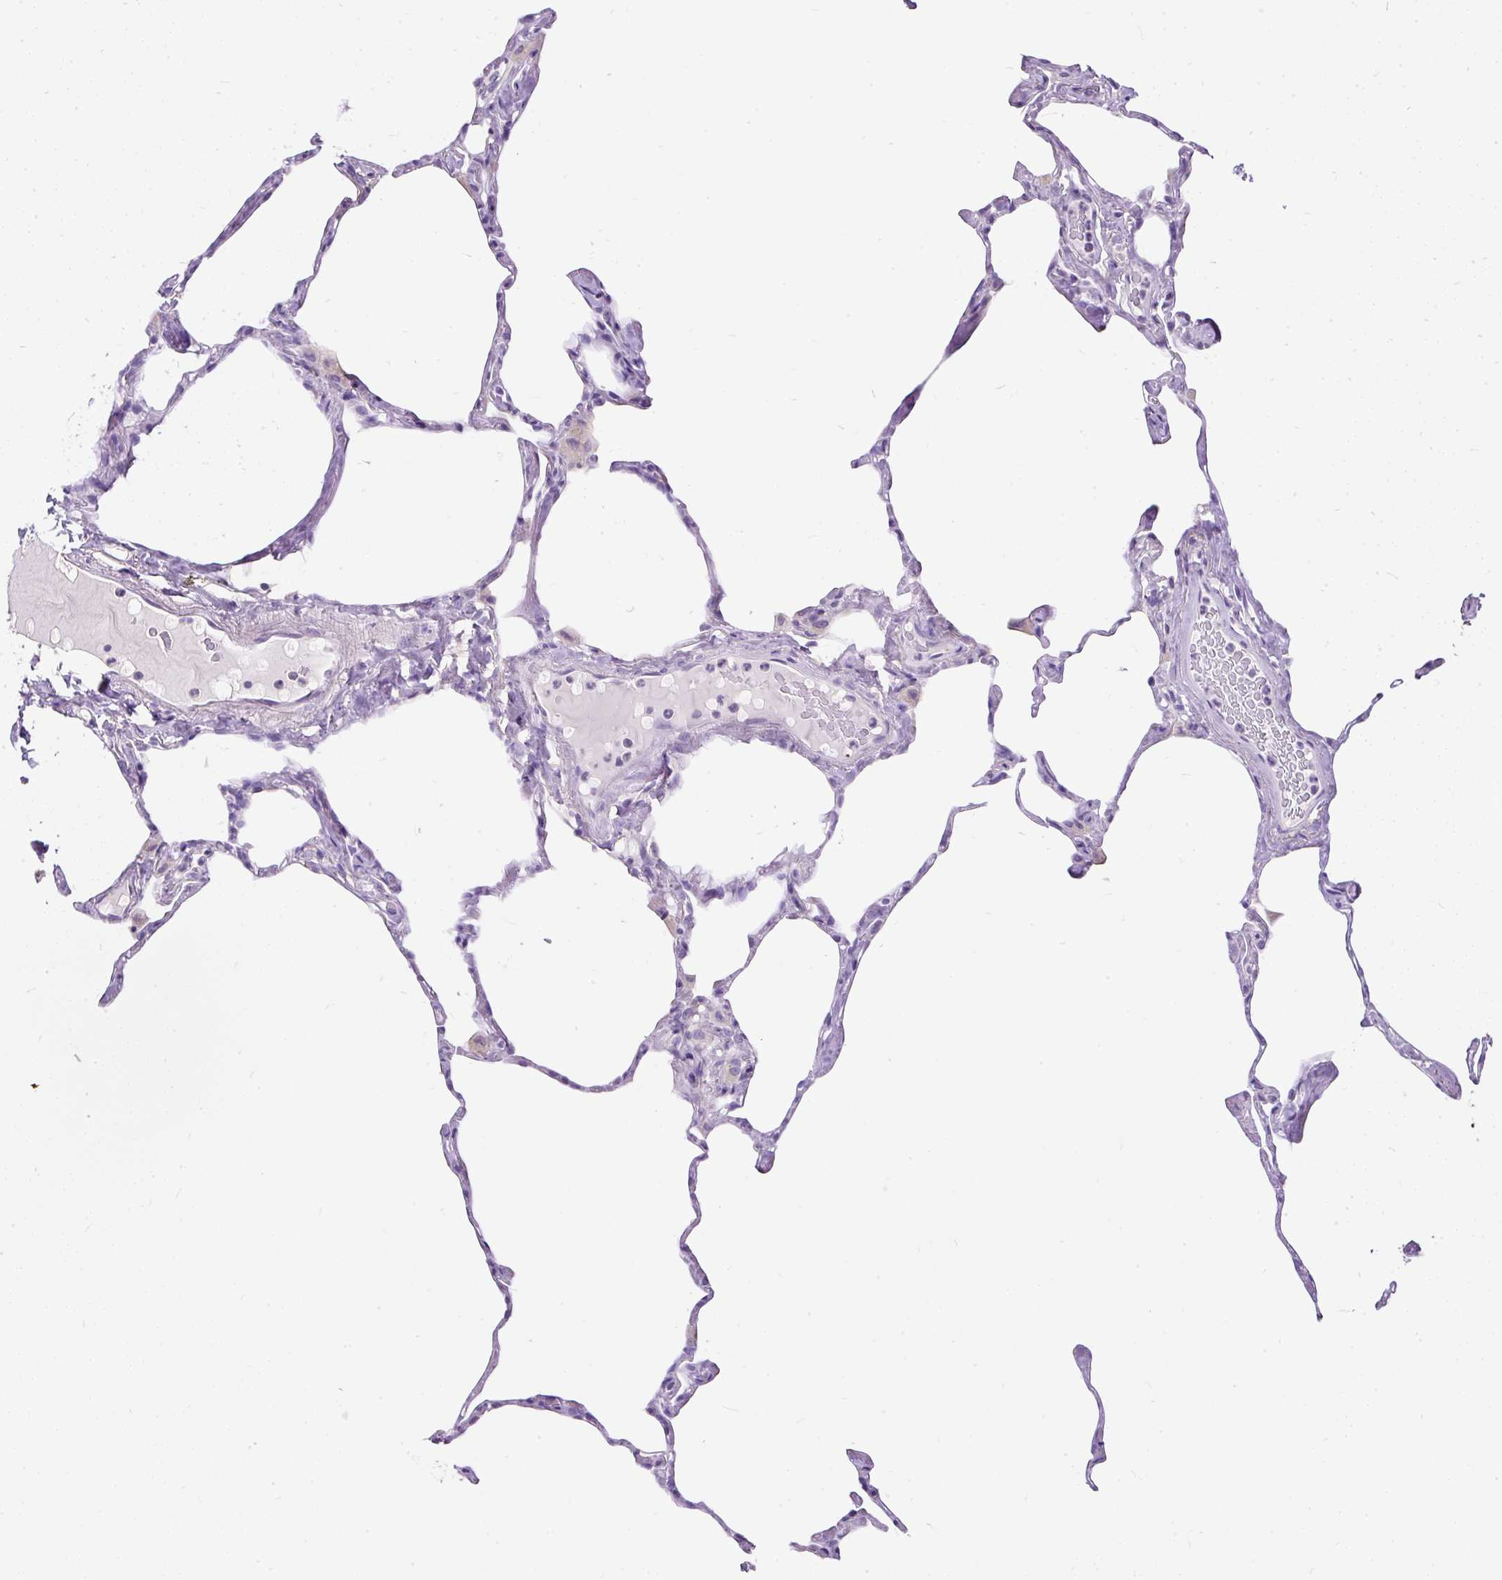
{"staining": {"intensity": "negative", "quantity": "none", "location": "none"}, "tissue": "lung", "cell_type": "Alveolar cells", "image_type": "normal", "snomed": [{"axis": "morphology", "description": "Normal tissue, NOS"}, {"axis": "topography", "description": "Lung"}], "caption": "Immunohistochemistry image of unremarkable lung stained for a protein (brown), which demonstrates no expression in alveolar cells. (DAB IHC, high magnification).", "gene": "GBX1", "patient": {"sex": "male", "age": 65}}